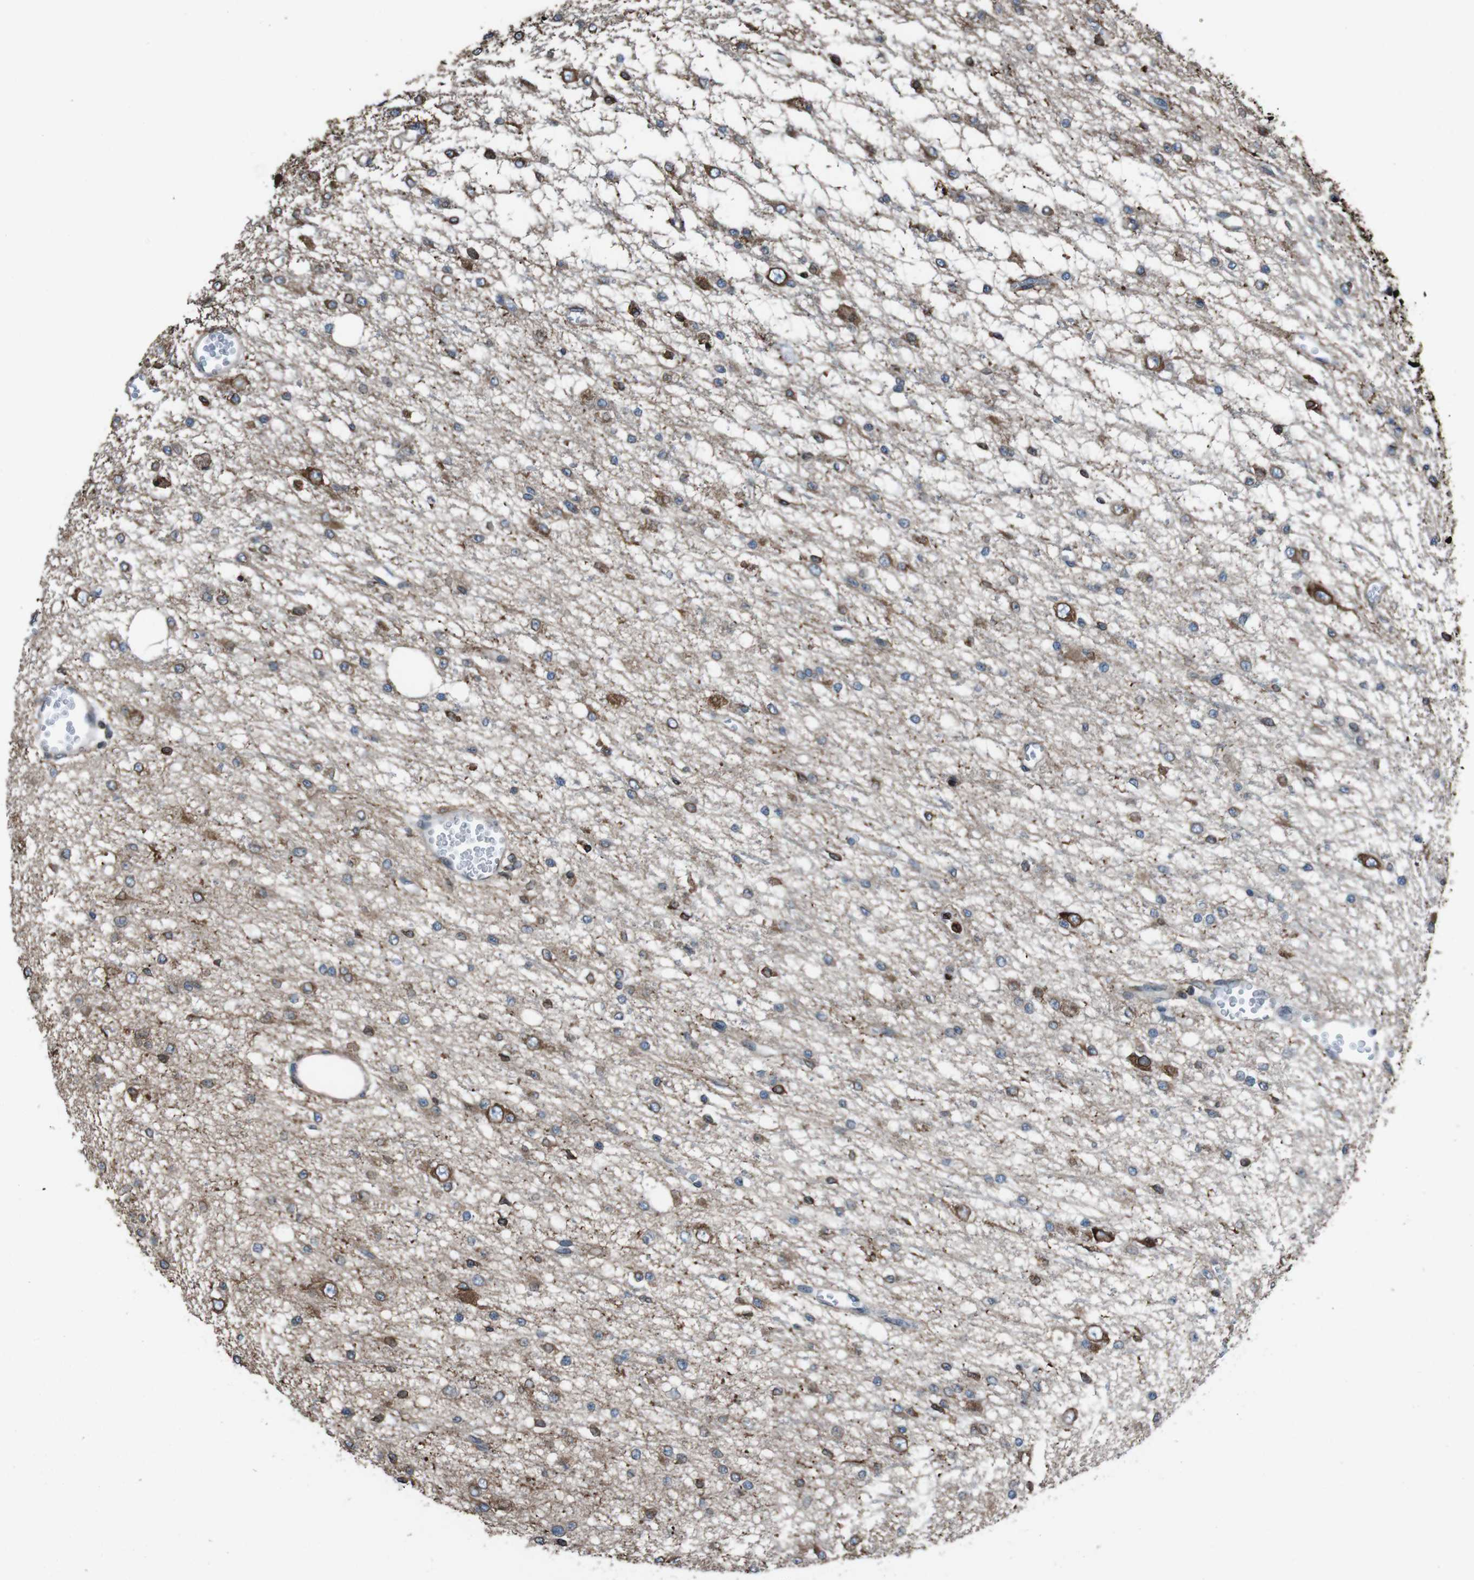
{"staining": {"intensity": "strong", "quantity": "25%-75%", "location": "cytoplasmic/membranous"}, "tissue": "glioma", "cell_type": "Tumor cells", "image_type": "cancer", "snomed": [{"axis": "morphology", "description": "Glioma, malignant, Low grade"}, {"axis": "topography", "description": "Brain"}], "caption": "An immunohistochemistry micrograph of neoplastic tissue is shown. Protein staining in brown highlights strong cytoplasmic/membranous positivity in malignant glioma (low-grade) within tumor cells. Nuclei are stained in blue.", "gene": "APMAP", "patient": {"sex": "male", "age": 38}}